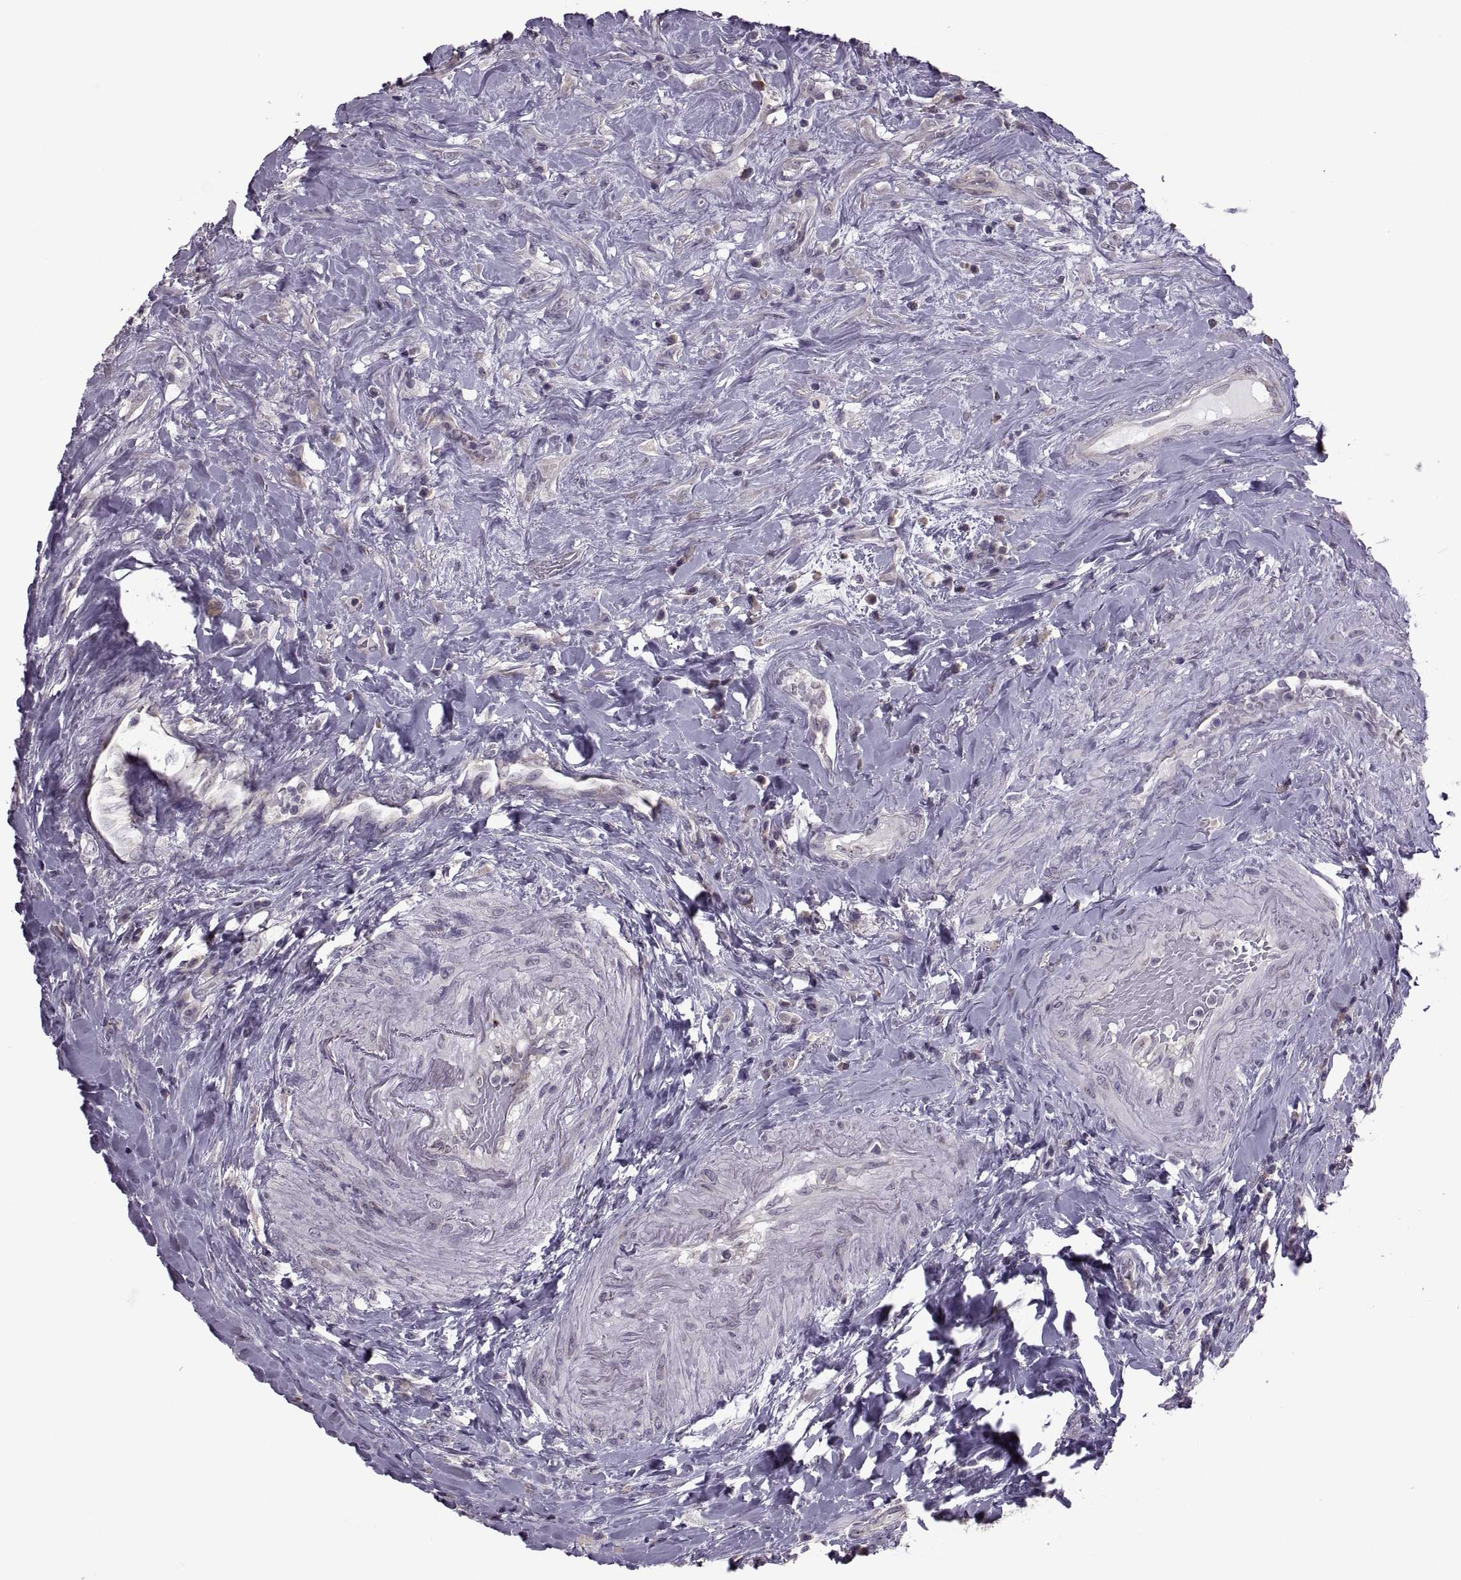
{"staining": {"intensity": "moderate", "quantity": "<25%", "location": "cytoplasmic/membranous"}, "tissue": "urothelial cancer", "cell_type": "Tumor cells", "image_type": "cancer", "snomed": [{"axis": "morphology", "description": "Urothelial carcinoma, High grade"}, {"axis": "topography", "description": "Urinary bladder"}], "caption": "There is low levels of moderate cytoplasmic/membranous positivity in tumor cells of urothelial carcinoma (high-grade), as demonstrated by immunohistochemical staining (brown color).", "gene": "PABPC1", "patient": {"sex": "male", "age": 79}}